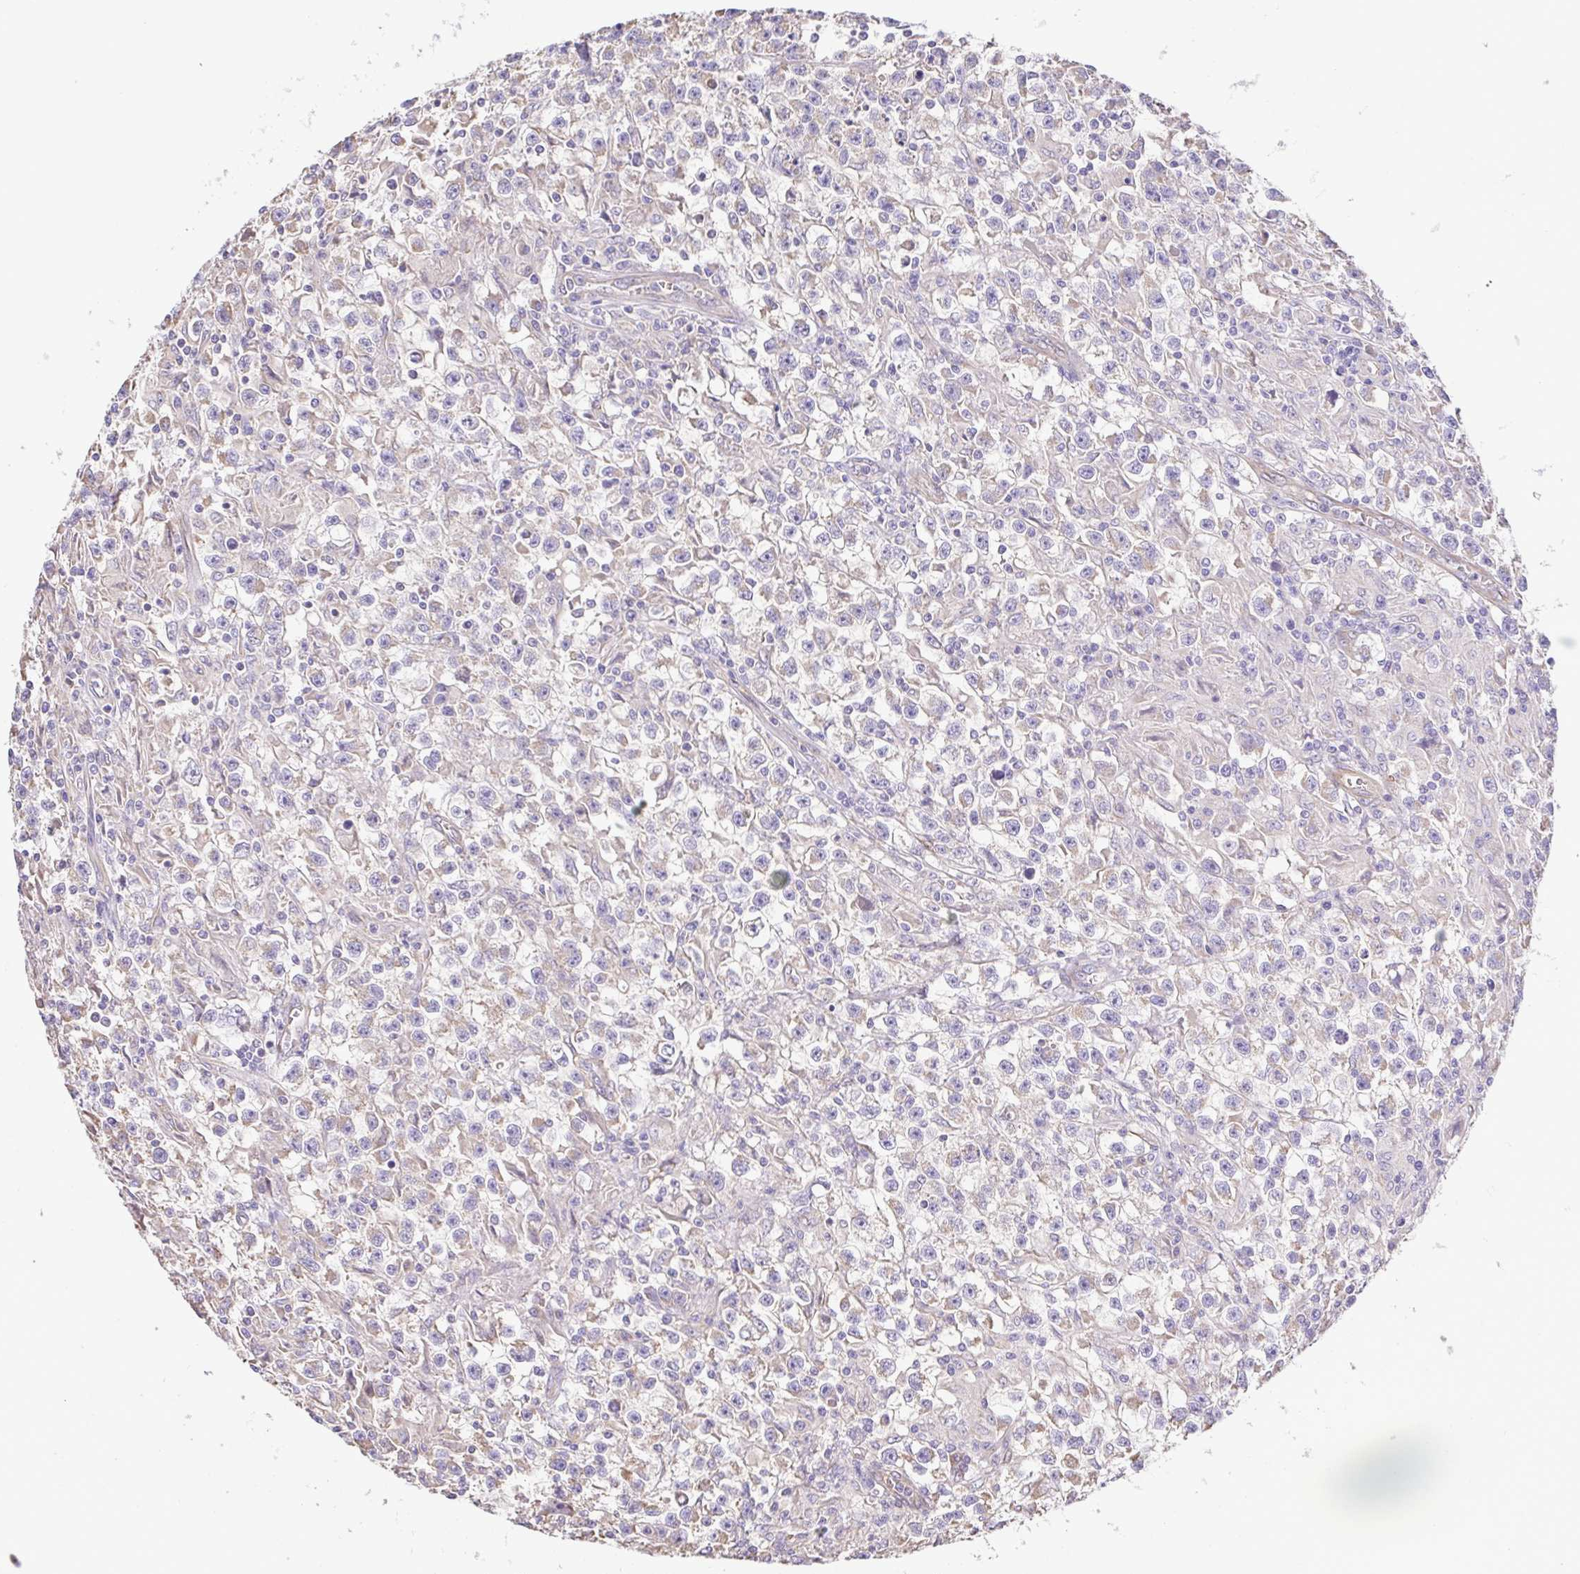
{"staining": {"intensity": "negative", "quantity": "none", "location": "none"}, "tissue": "testis cancer", "cell_type": "Tumor cells", "image_type": "cancer", "snomed": [{"axis": "morphology", "description": "Seminoma, NOS"}, {"axis": "topography", "description": "Testis"}], "caption": "Testis seminoma was stained to show a protein in brown. There is no significant staining in tumor cells.", "gene": "FLT1", "patient": {"sex": "male", "age": 31}}